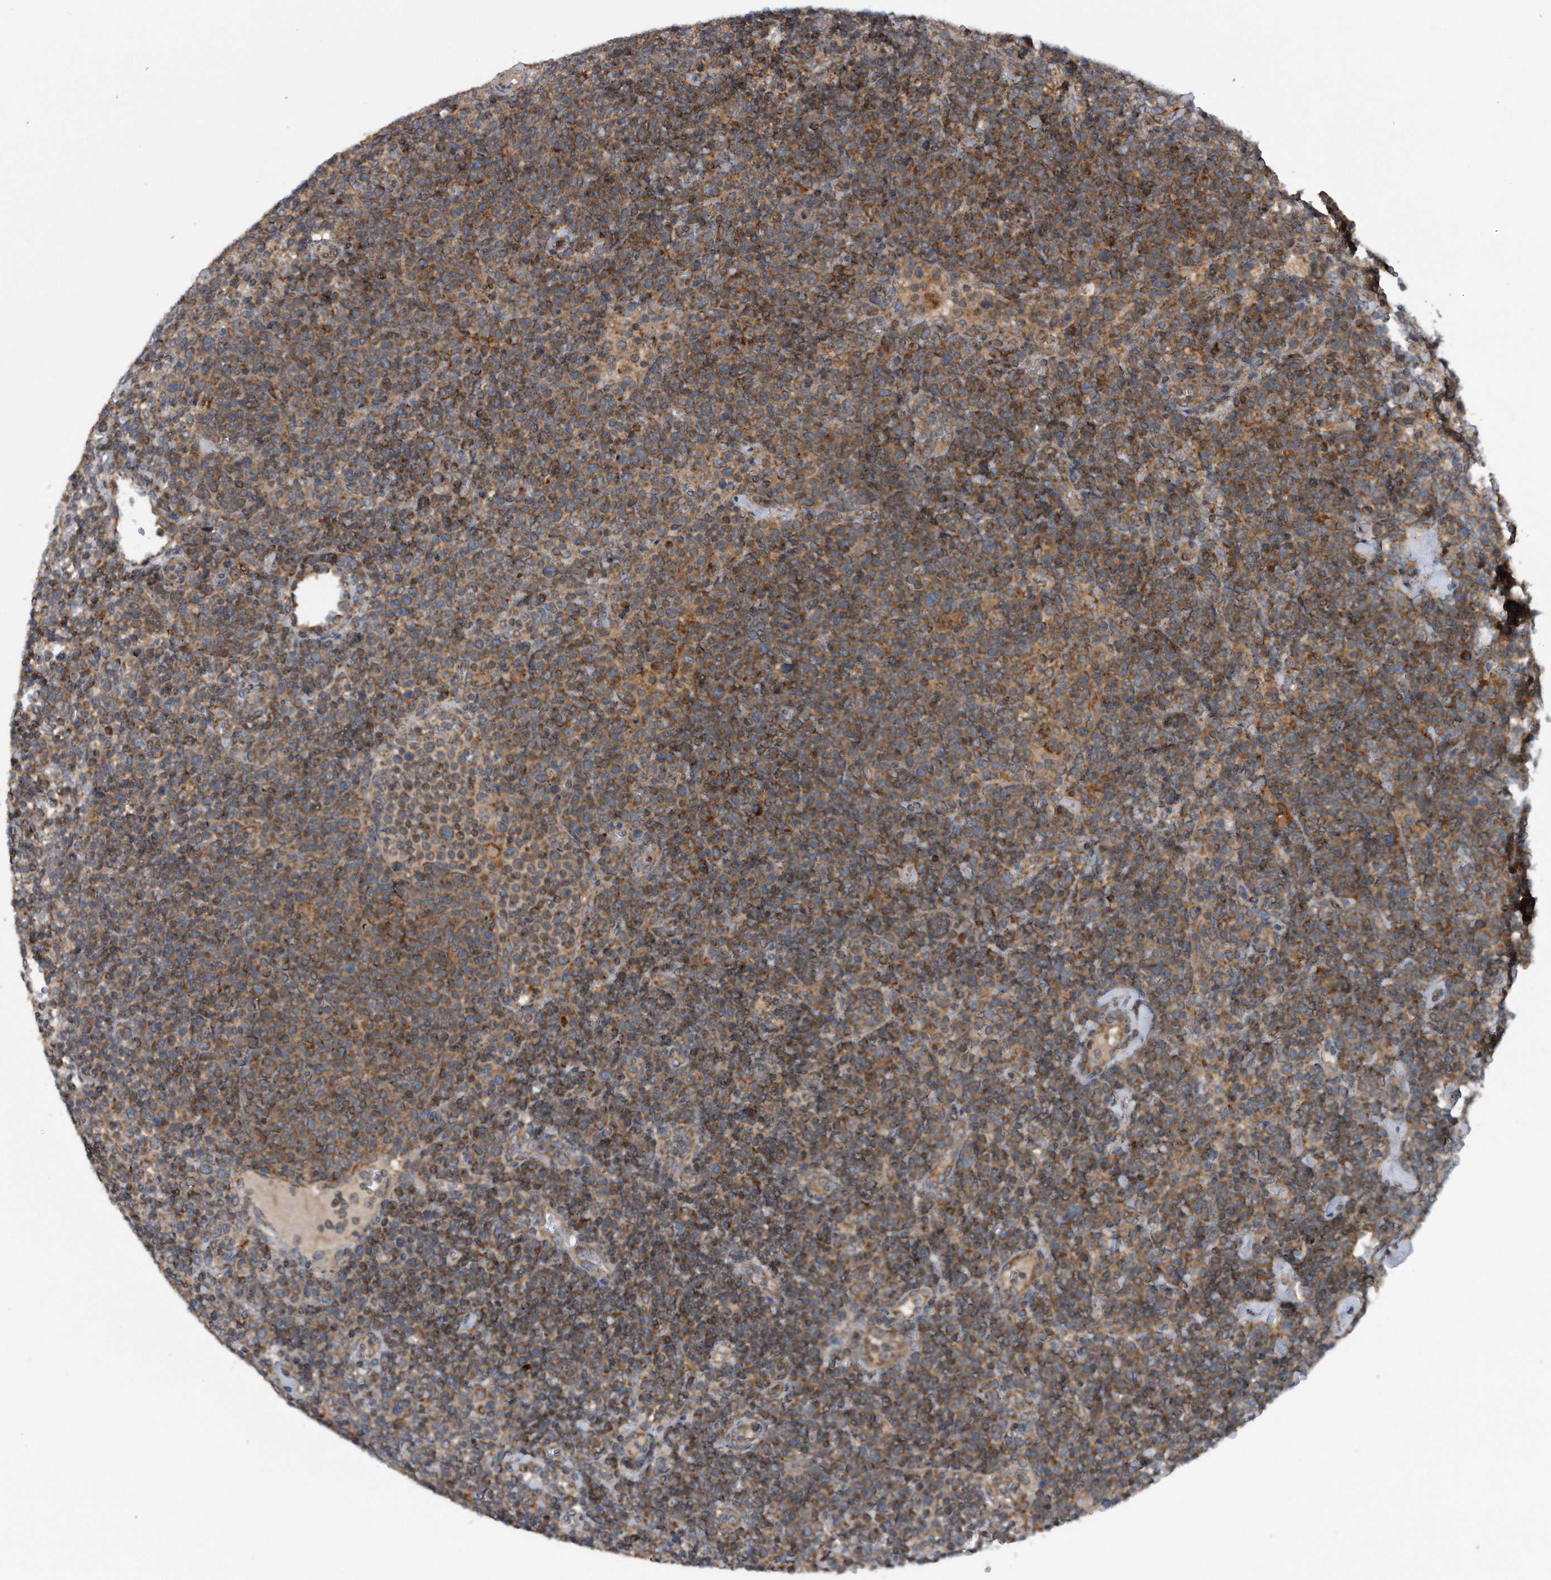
{"staining": {"intensity": "moderate", "quantity": ">75%", "location": "cytoplasmic/membranous"}, "tissue": "lymphoma", "cell_type": "Tumor cells", "image_type": "cancer", "snomed": [{"axis": "morphology", "description": "Malignant lymphoma, non-Hodgkin's type, High grade"}, {"axis": "topography", "description": "Lymph node"}], "caption": "High-grade malignant lymphoma, non-Hodgkin's type stained for a protein (brown) exhibits moderate cytoplasmic/membranous positive expression in about >75% of tumor cells.", "gene": "ALPK2", "patient": {"sex": "male", "age": 61}}